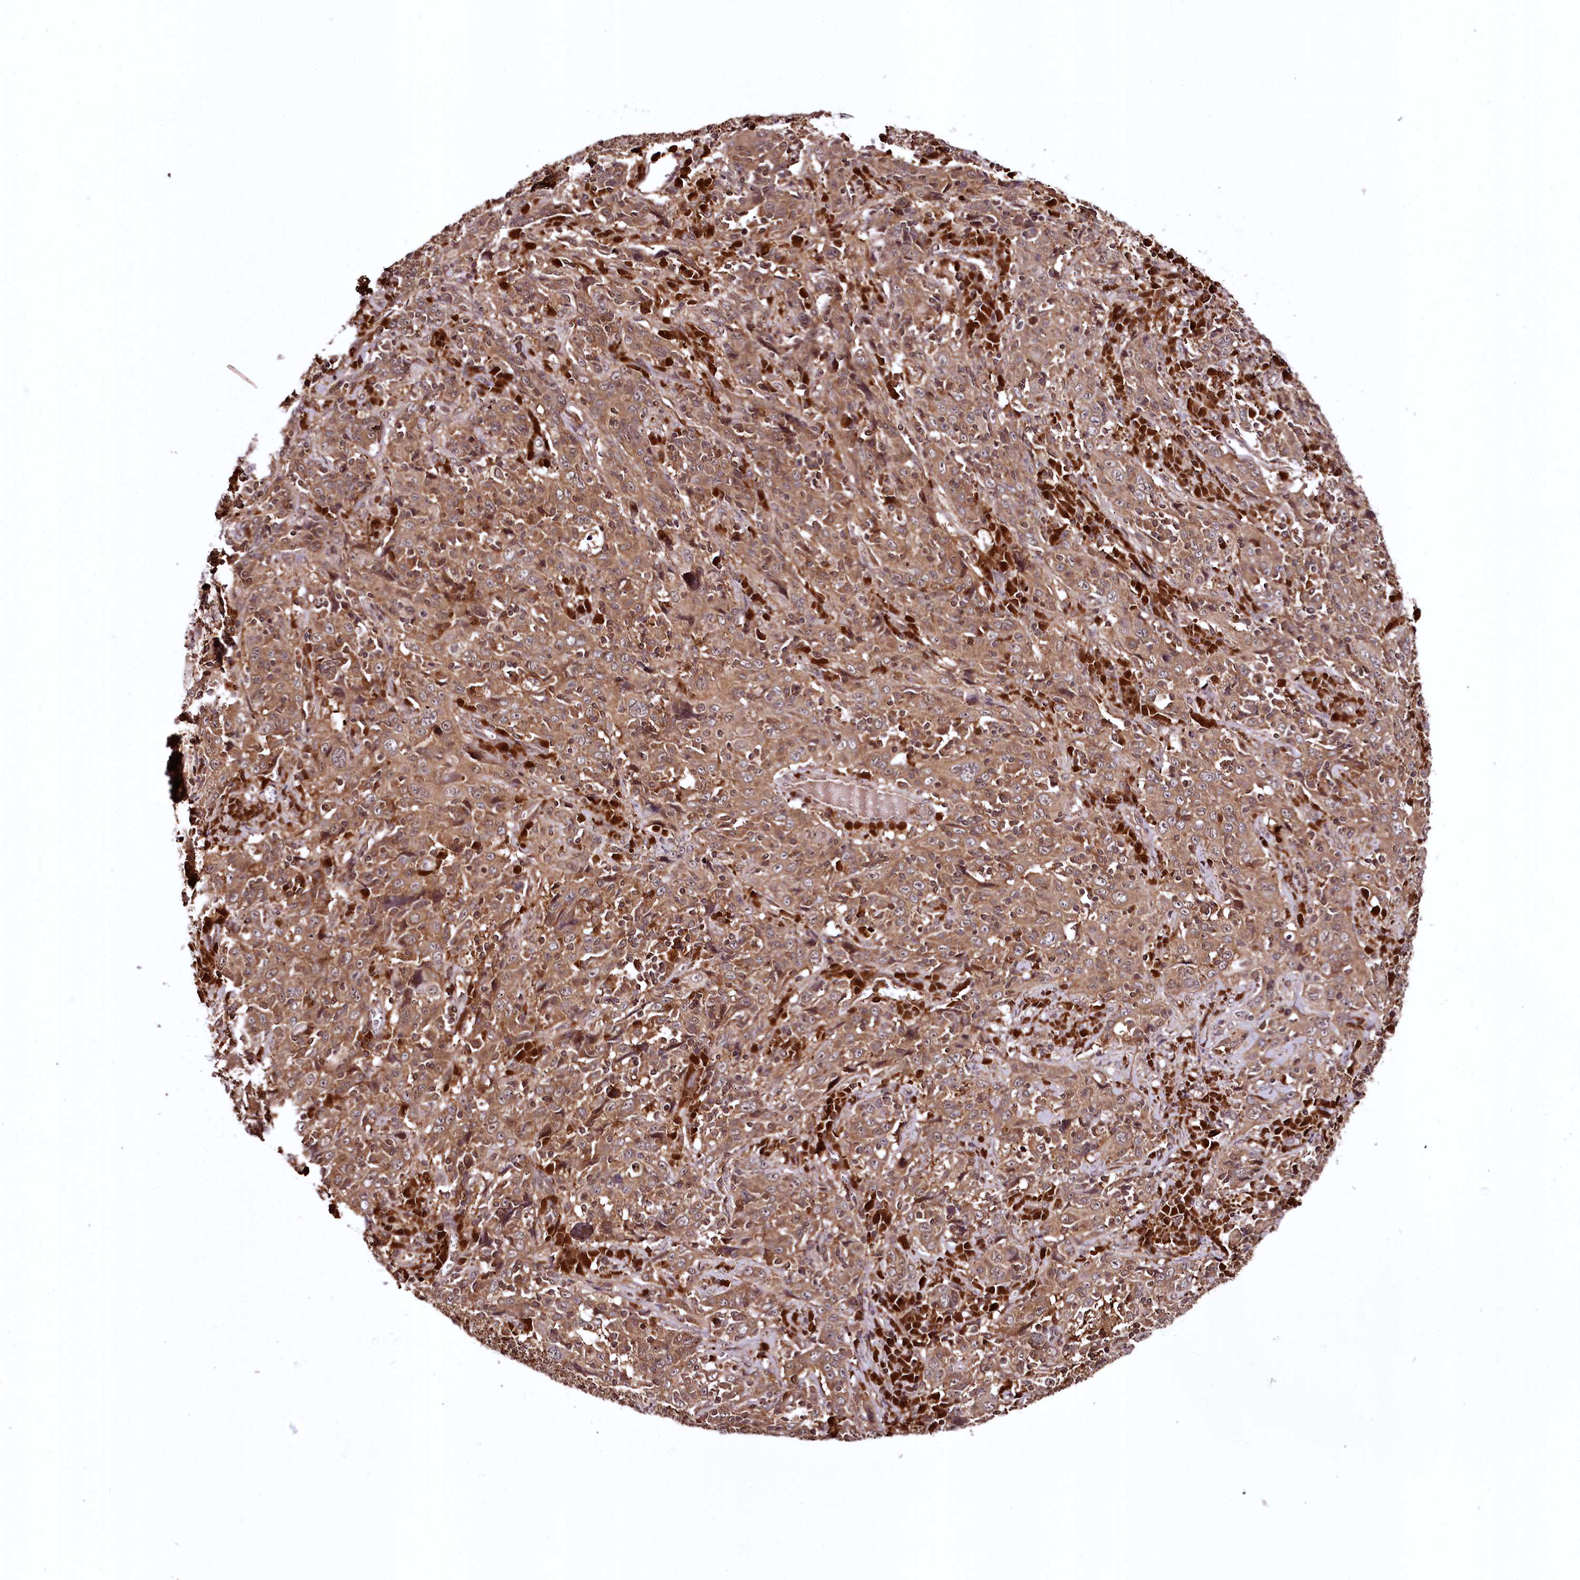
{"staining": {"intensity": "moderate", "quantity": ">75%", "location": "cytoplasmic/membranous"}, "tissue": "cervical cancer", "cell_type": "Tumor cells", "image_type": "cancer", "snomed": [{"axis": "morphology", "description": "Squamous cell carcinoma, NOS"}, {"axis": "topography", "description": "Cervix"}], "caption": "IHC photomicrograph of neoplastic tissue: human cervical cancer stained using IHC exhibits medium levels of moderate protein expression localized specifically in the cytoplasmic/membranous of tumor cells, appearing as a cytoplasmic/membranous brown color.", "gene": "TTC12", "patient": {"sex": "female", "age": 46}}